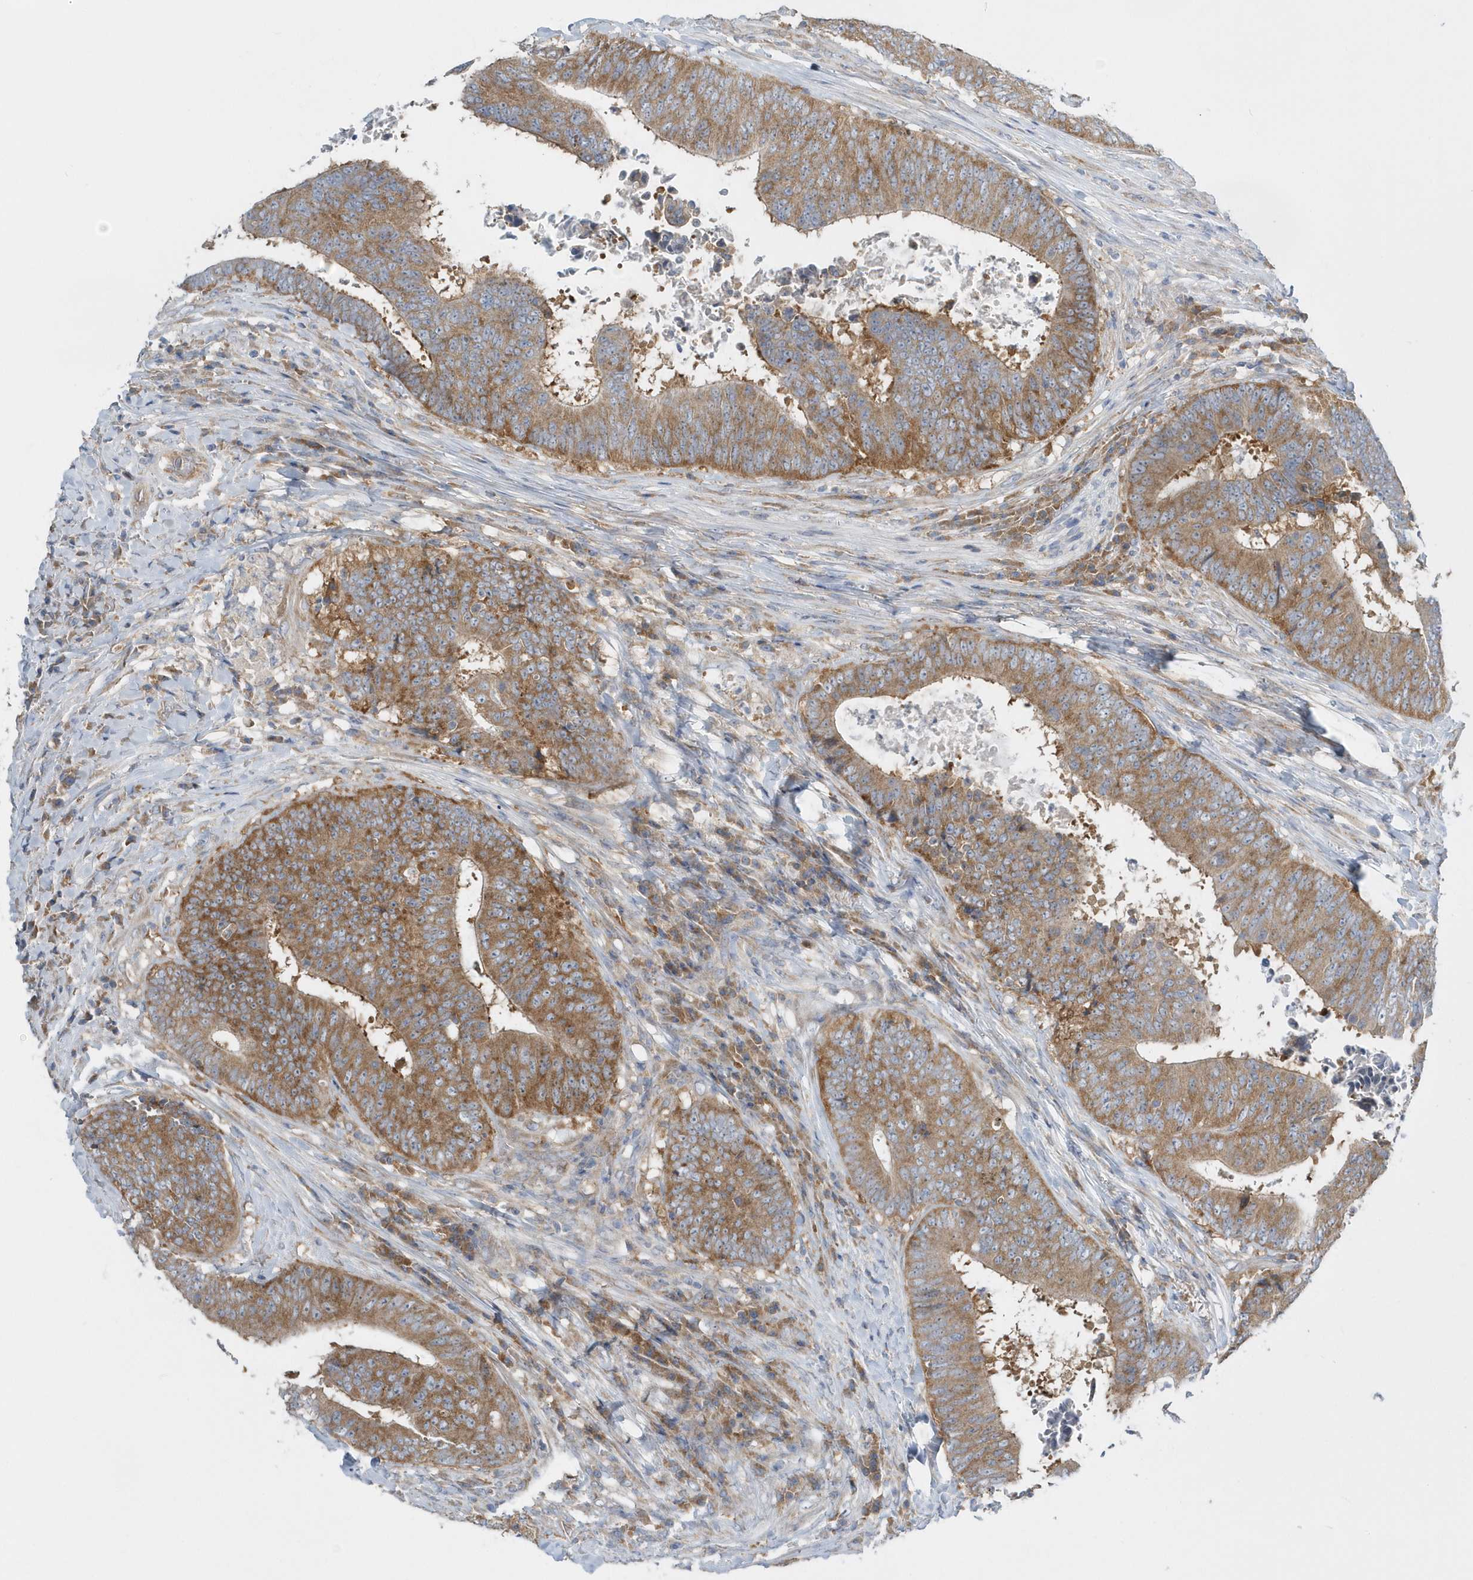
{"staining": {"intensity": "moderate", "quantity": ">75%", "location": "cytoplasmic/membranous"}, "tissue": "colorectal cancer", "cell_type": "Tumor cells", "image_type": "cancer", "snomed": [{"axis": "morphology", "description": "Adenocarcinoma, NOS"}, {"axis": "topography", "description": "Rectum"}], "caption": "This is an image of immunohistochemistry staining of colorectal adenocarcinoma, which shows moderate staining in the cytoplasmic/membranous of tumor cells.", "gene": "EIF3C", "patient": {"sex": "male", "age": 72}}